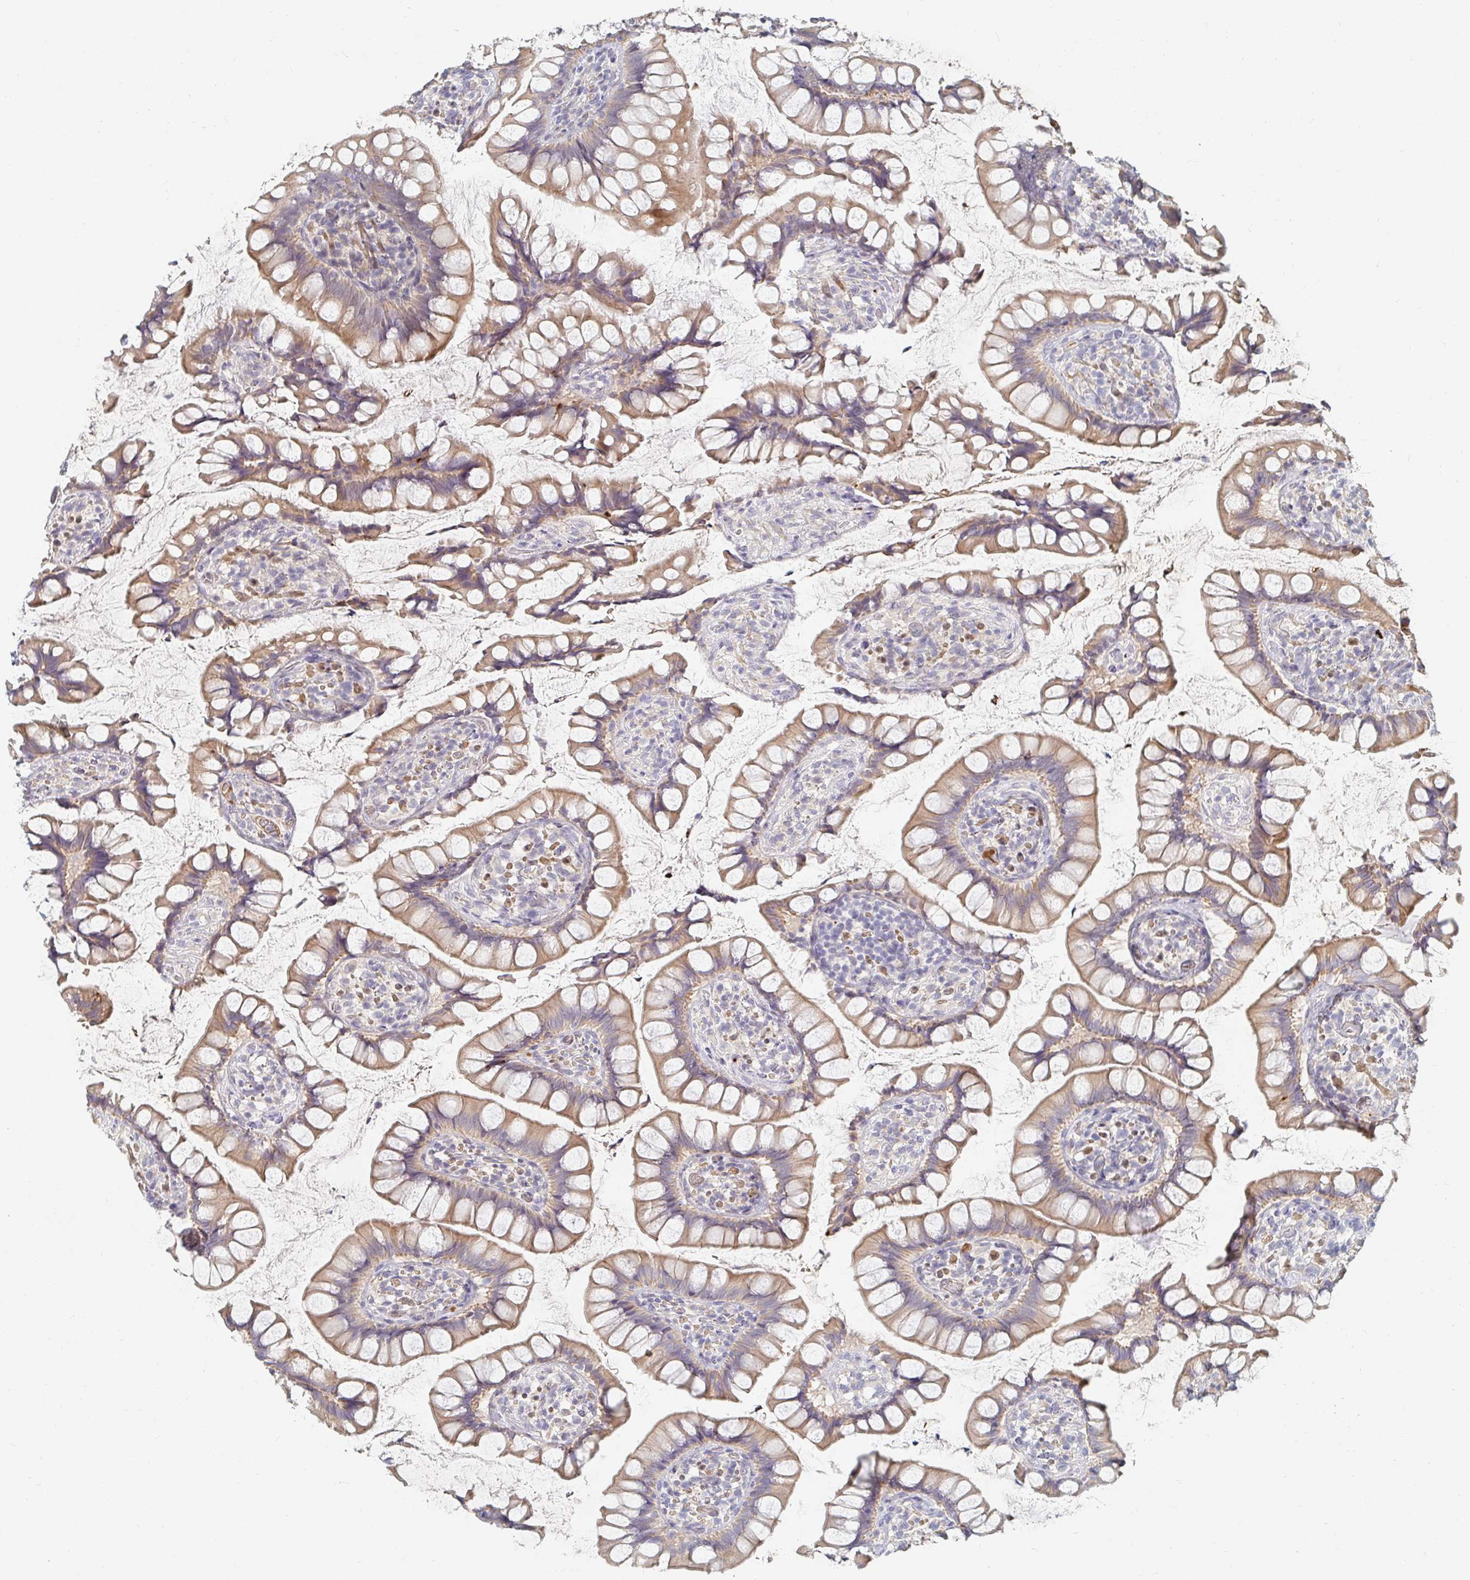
{"staining": {"intensity": "weak", "quantity": "25%-75%", "location": "cytoplasmic/membranous"}, "tissue": "small intestine", "cell_type": "Glandular cells", "image_type": "normal", "snomed": [{"axis": "morphology", "description": "Normal tissue, NOS"}, {"axis": "topography", "description": "Small intestine"}], "caption": "Small intestine stained for a protein demonstrates weak cytoplasmic/membranous positivity in glandular cells.", "gene": "NME9", "patient": {"sex": "male", "age": 70}}